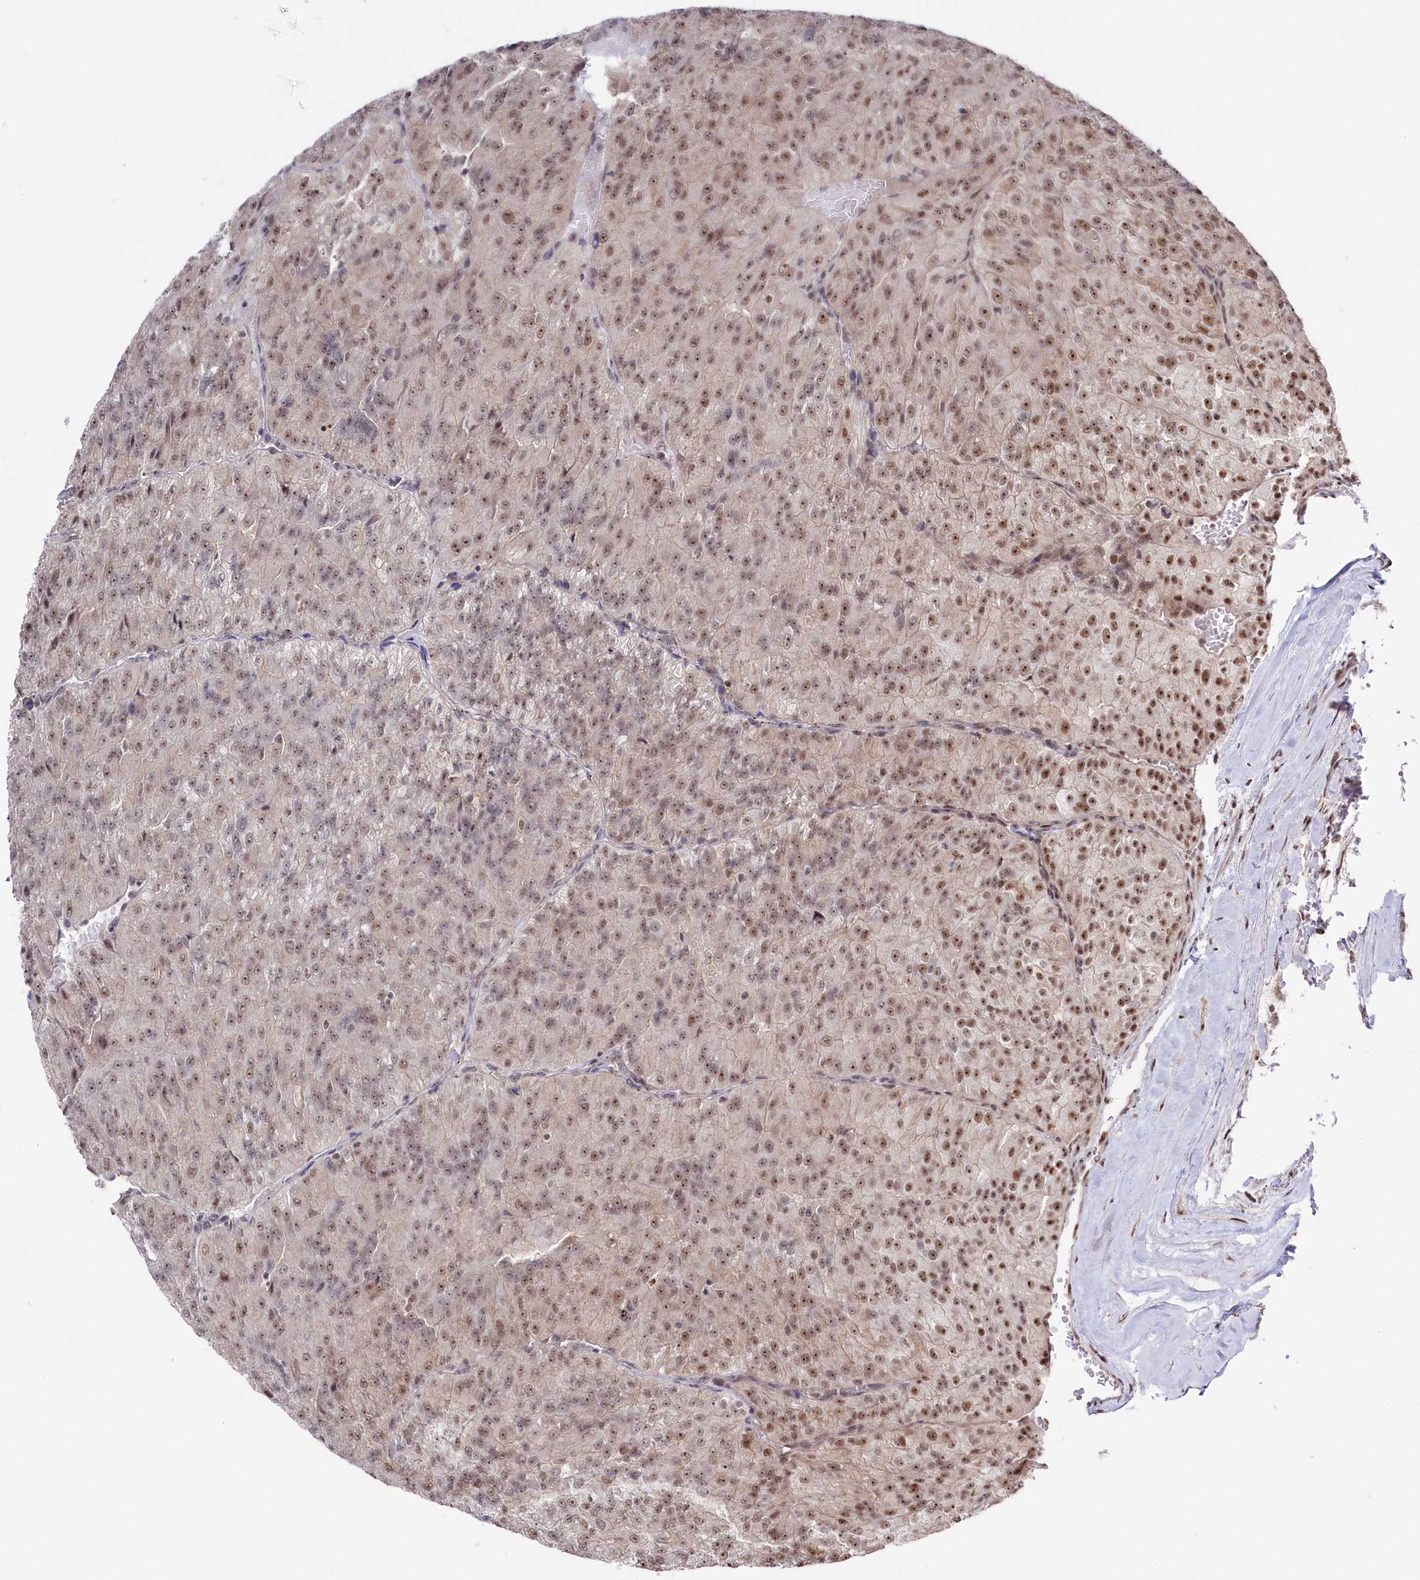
{"staining": {"intensity": "weak", "quantity": ">75%", "location": "nuclear"}, "tissue": "renal cancer", "cell_type": "Tumor cells", "image_type": "cancer", "snomed": [{"axis": "morphology", "description": "Adenocarcinoma, NOS"}, {"axis": "topography", "description": "Kidney"}], "caption": "Renal adenocarcinoma stained with DAB (3,3'-diaminobenzidine) IHC reveals low levels of weak nuclear expression in about >75% of tumor cells.", "gene": "POLR2H", "patient": {"sex": "female", "age": 63}}